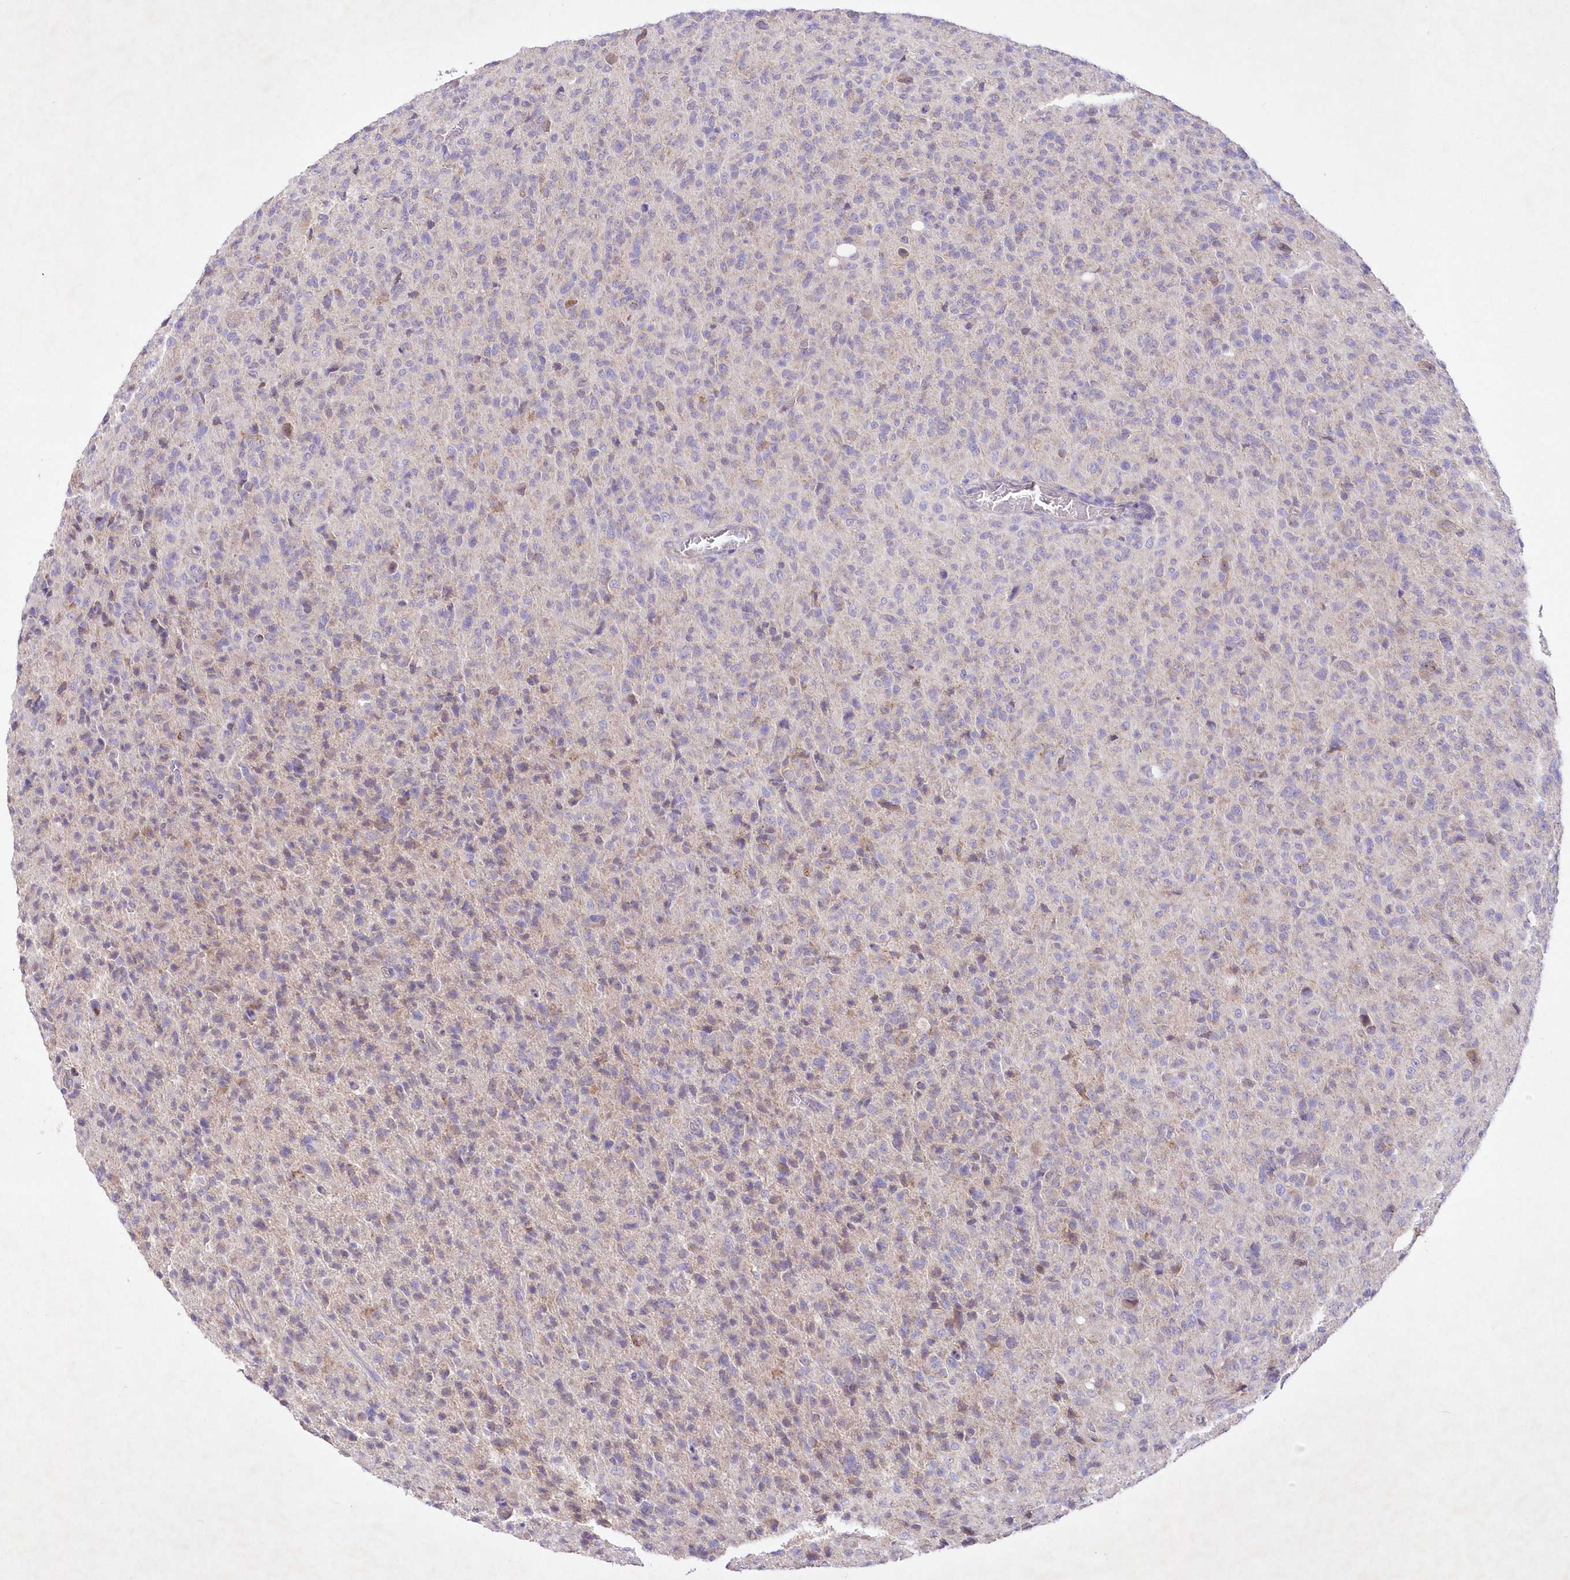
{"staining": {"intensity": "weak", "quantity": "<25%", "location": "cytoplasmic/membranous"}, "tissue": "glioma", "cell_type": "Tumor cells", "image_type": "cancer", "snomed": [{"axis": "morphology", "description": "Glioma, malignant, High grade"}, {"axis": "topography", "description": "Brain"}], "caption": "Immunohistochemistry photomicrograph of high-grade glioma (malignant) stained for a protein (brown), which displays no positivity in tumor cells.", "gene": "ITSN2", "patient": {"sex": "female", "age": 57}}